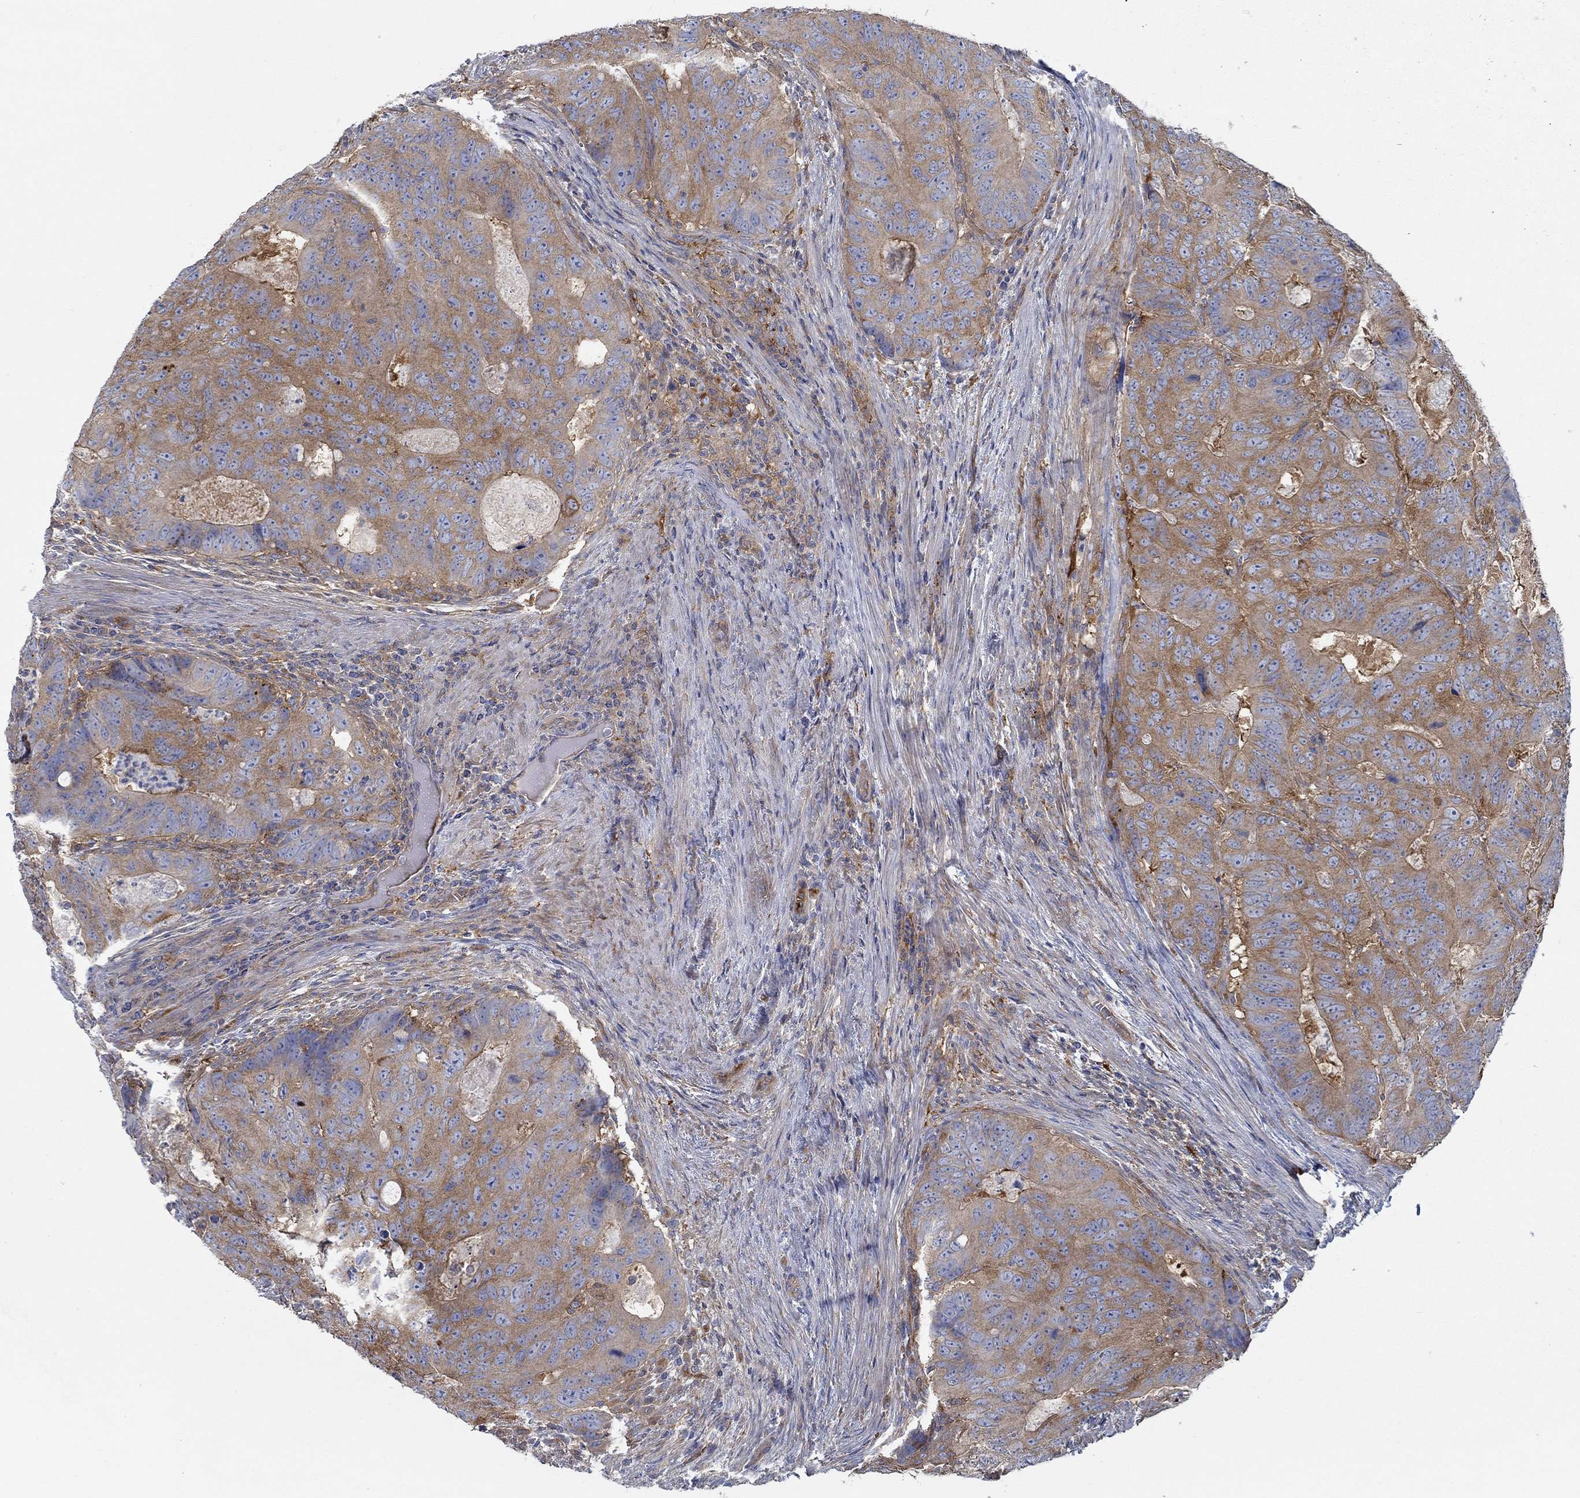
{"staining": {"intensity": "strong", "quantity": "25%-75%", "location": "cytoplasmic/membranous"}, "tissue": "colorectal cancer", "cell_type": "Tumor cells", "image_type": "cancer", "snomed": [{"axis": "morphology", "description": "Adenocarcinoma, NOS"}, {"axis": "topography", "description": "Colon"}], "caption": "Immunohistochemistry (IHC) micrograph of neoplastic tissue: adenocarcinoma (colorectal) stained using immunohistochemistry (IHC) reveals high levels of strong protein expression localized specifically in the cytoplasmic/membranous of tumor cells, appearing as a cytoplasmic/membranous brown color.", "gene": "SPAG9", "patient": {"sex": "male", "age": 79}}